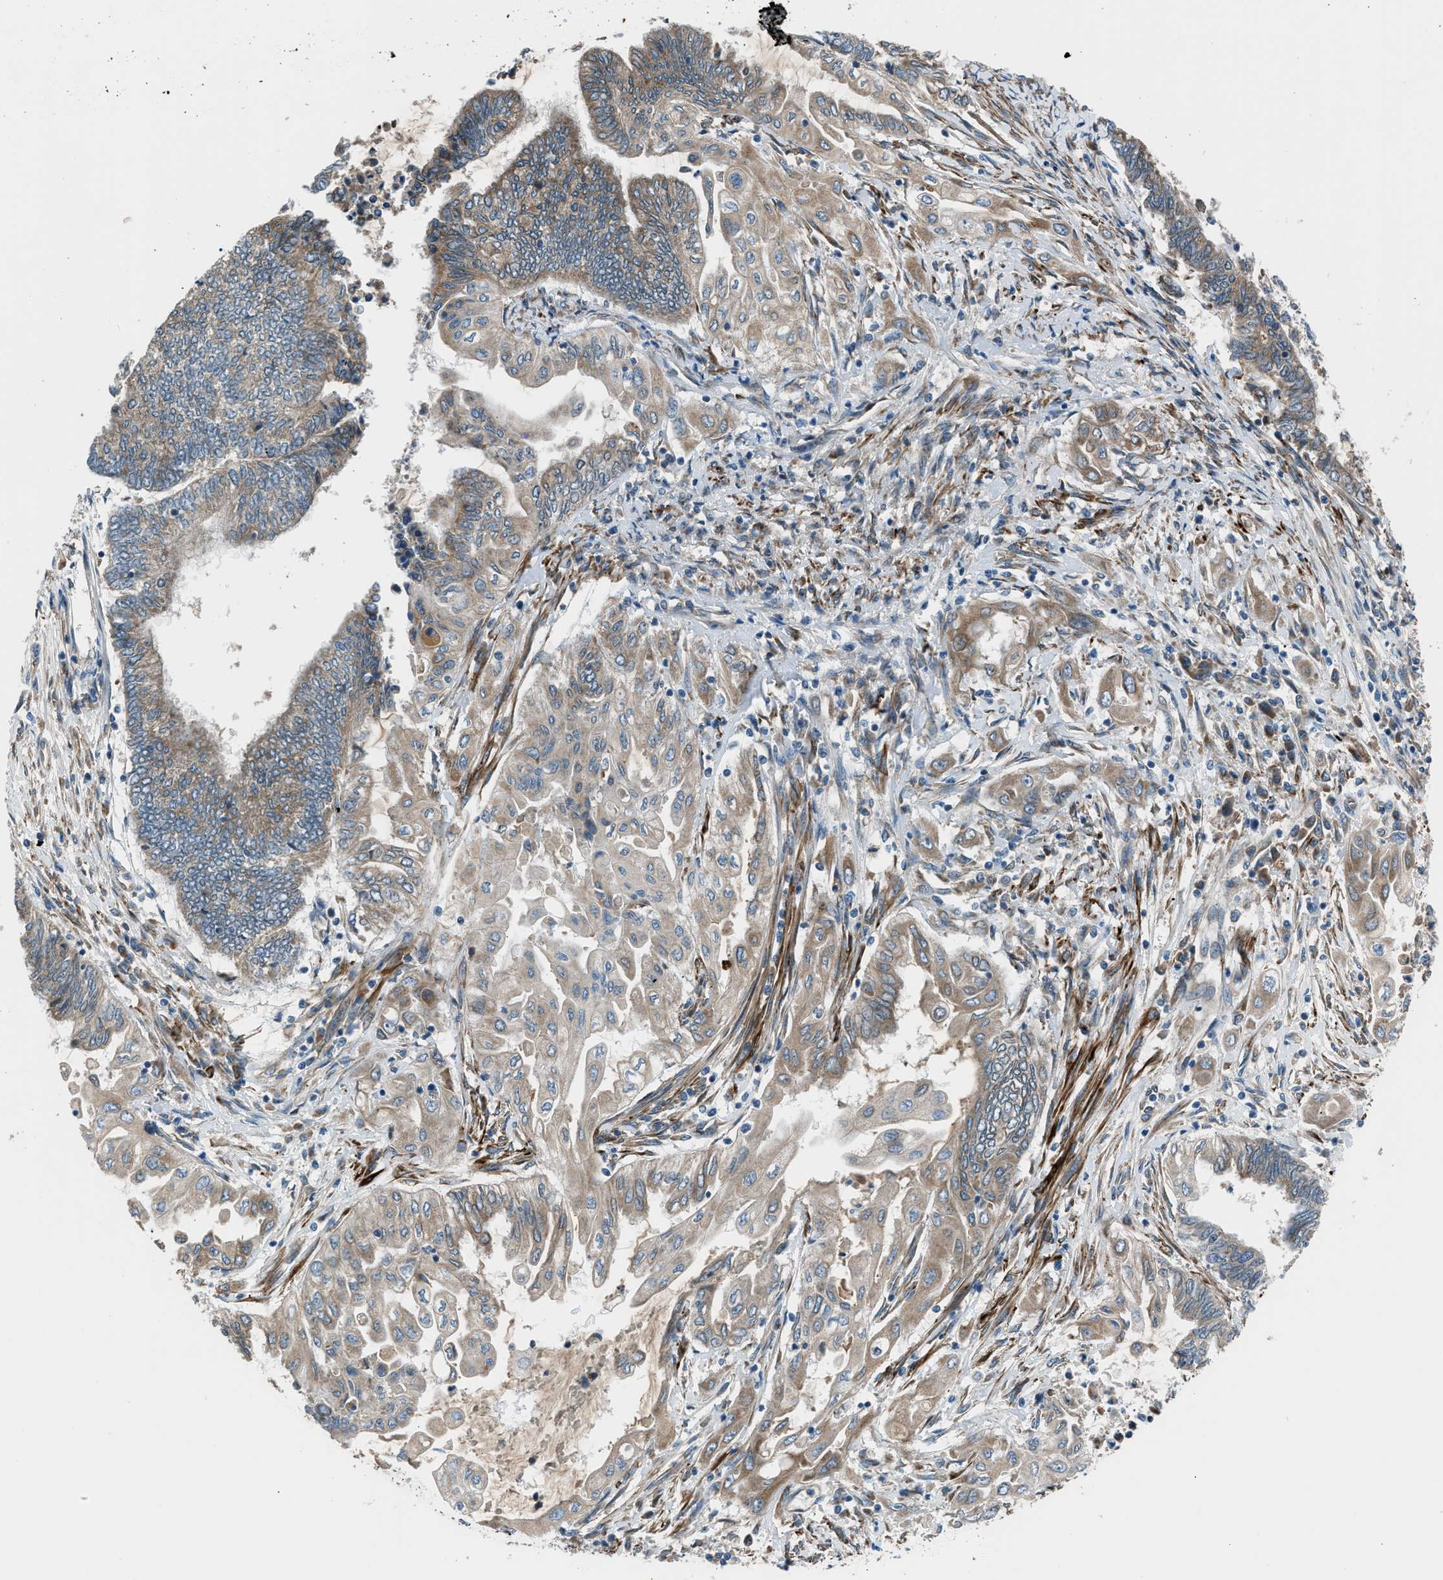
{"staining": {"intensity": "weak", "quantity": ">75%", "location": "cytoplasmic/membranous"}, "tissue": "endometrial cancer", "cell_type": "Tumor cells", "image_type": "cancer", "snomed": [{"axis": "morphology", "description": "Adenocarcinoma, NOS"}, {"axis": "topography", "description": "Uterus"}, {"axis": "topography", "description": "Endometrium"}], "caption": "This micrograph displays endometrial adenocarcinoma stained with immunohistochemistry (IHC) to label a protein in brown. The cytoplasmic/membranous of tumor cells show weak positivity for the protein. Nuclei are counter-stained blue.", "gene": "LMBR1", "patient": {"sex": "female", "age": 70}}